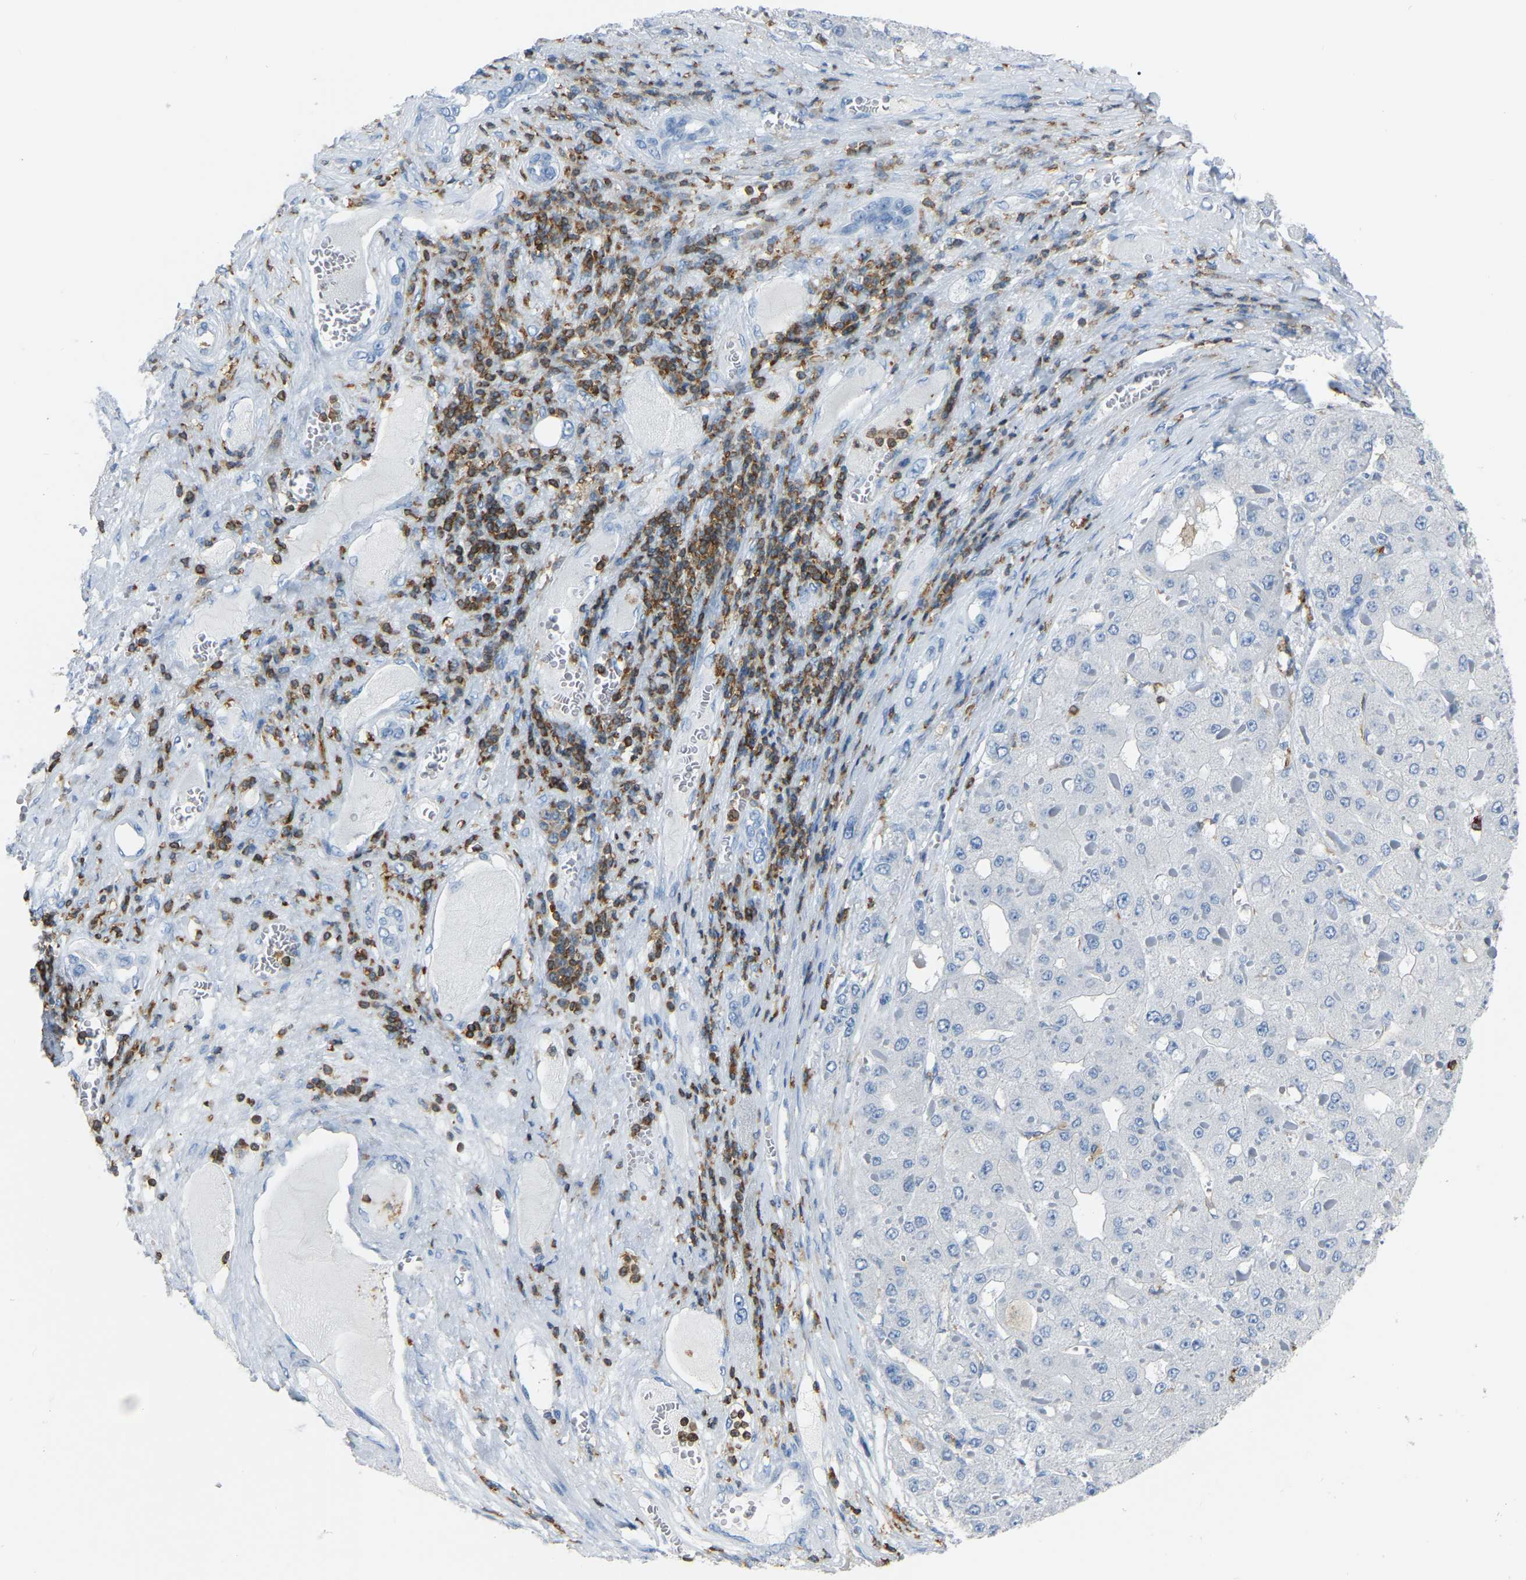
{"staining": {"intensity": "negative", "quantity": "none", "location": "none"}, "tissue": "liver cancer", "cell_type": "Tumor cells", "image_type": "cancer", "snomed": [{"axis": "morphology", "description": "Carcinoma, Hepatocellular, NOS"}, {"axis": "topography", "description": "Liver"}], "caption": "Immunohistochemistry photomicrograph of neoplastic tissue: human hepatocellular carcinoma (liver) stained with DAB reveals no significant protein expression in tumor cells.", "gene": "ARHGAP45", "patient": {"sex": "female", "age": 73}}